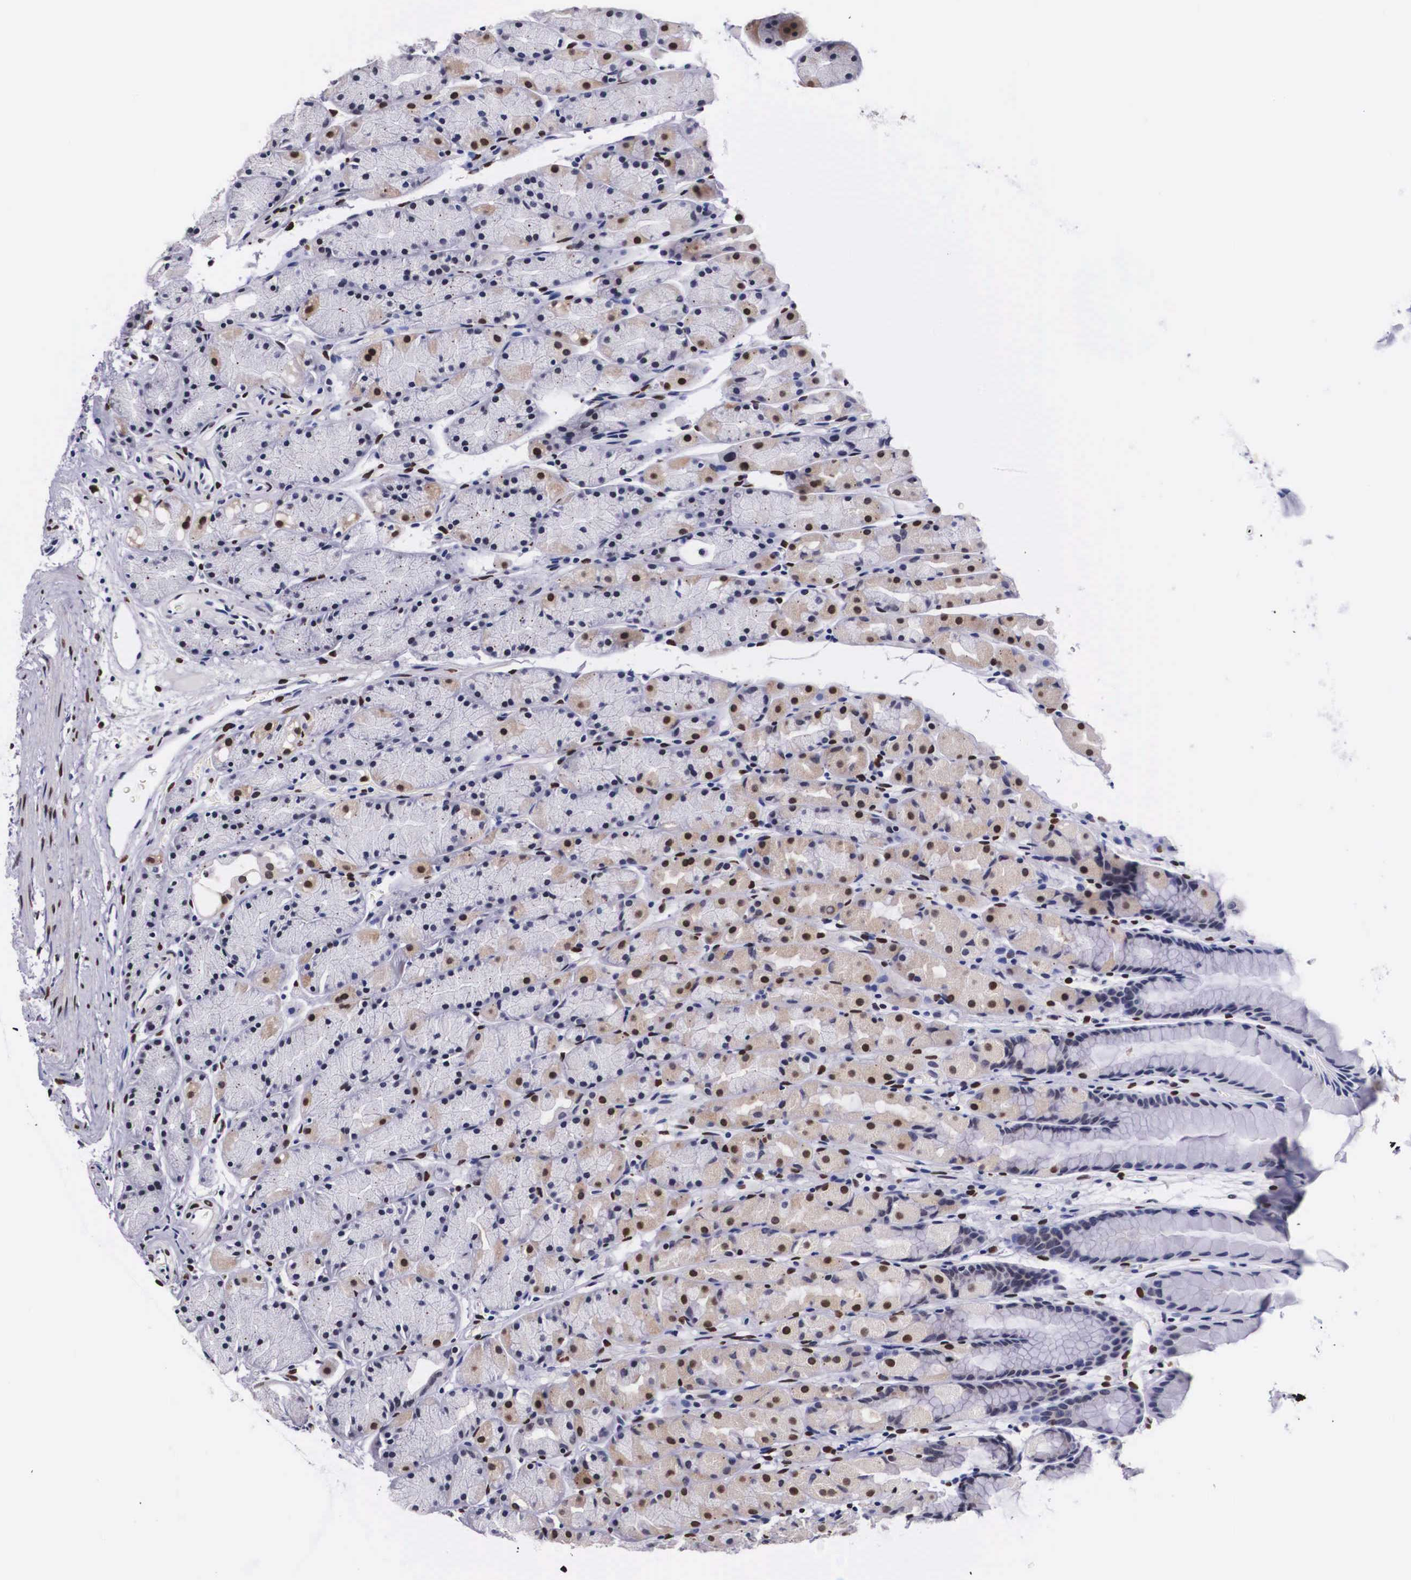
{"staining": {"intensity": "strong", "quantity": "25%-75%", "location": "nuclear"}, "tissue": "stomach", "cell_type": "Glandular cells", "image_type": "normal", "snomed": [{"axis": "morphology", "description": "Normal tissue, NOS"}, {"axis": "topography", "description": "Esophagus"}, {"axis": "topography", "description": "Stomach, upper"}], "caption": "A brown stain labels strong nuclear expression of a protein in glandular cells of normal human stomach.", "gene": "KHDRBS3", "patient": {"sex": "male", "age": 47}}